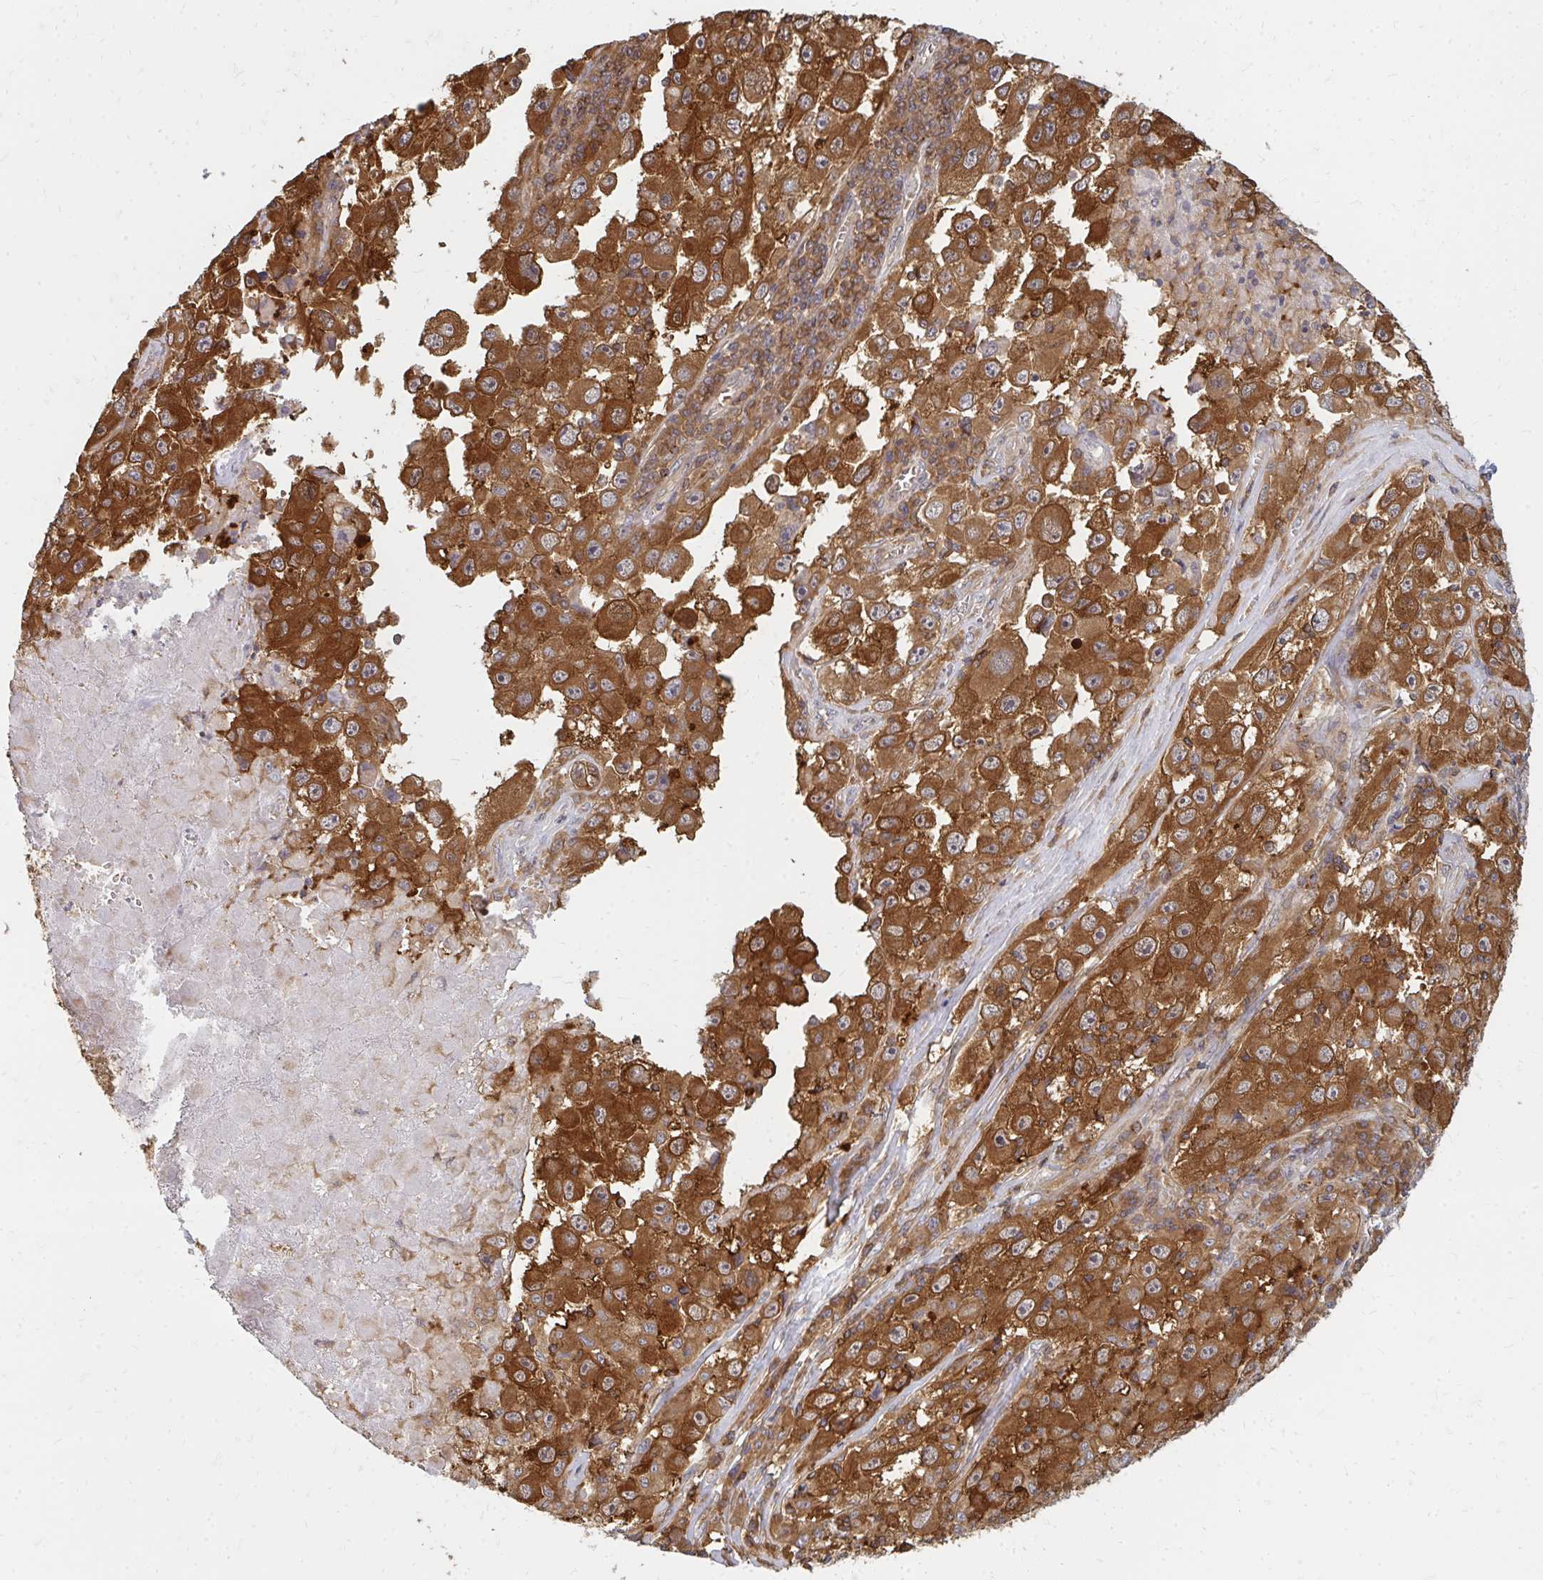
{"staining": {"intensity": "strong", "quantity": ">75%", "location": "cytoplasmic/membranous"}, "tissue": "melanoma", "cell_type": "Tumor cells", "image_type": "cancer", "snomed": [{"axis": "morphology", "description": "Malignant melanoma, Metastatic site"}, {"axis": "topography", "description": "Lymph node"}], "caption": "Strong cytoplasmic/membranous staining for a protein is seen in about >75% of tumor cells of melanoma using IHC.", "gene": "ZNF285", "patient": {"sex": "female", "age": 67}}